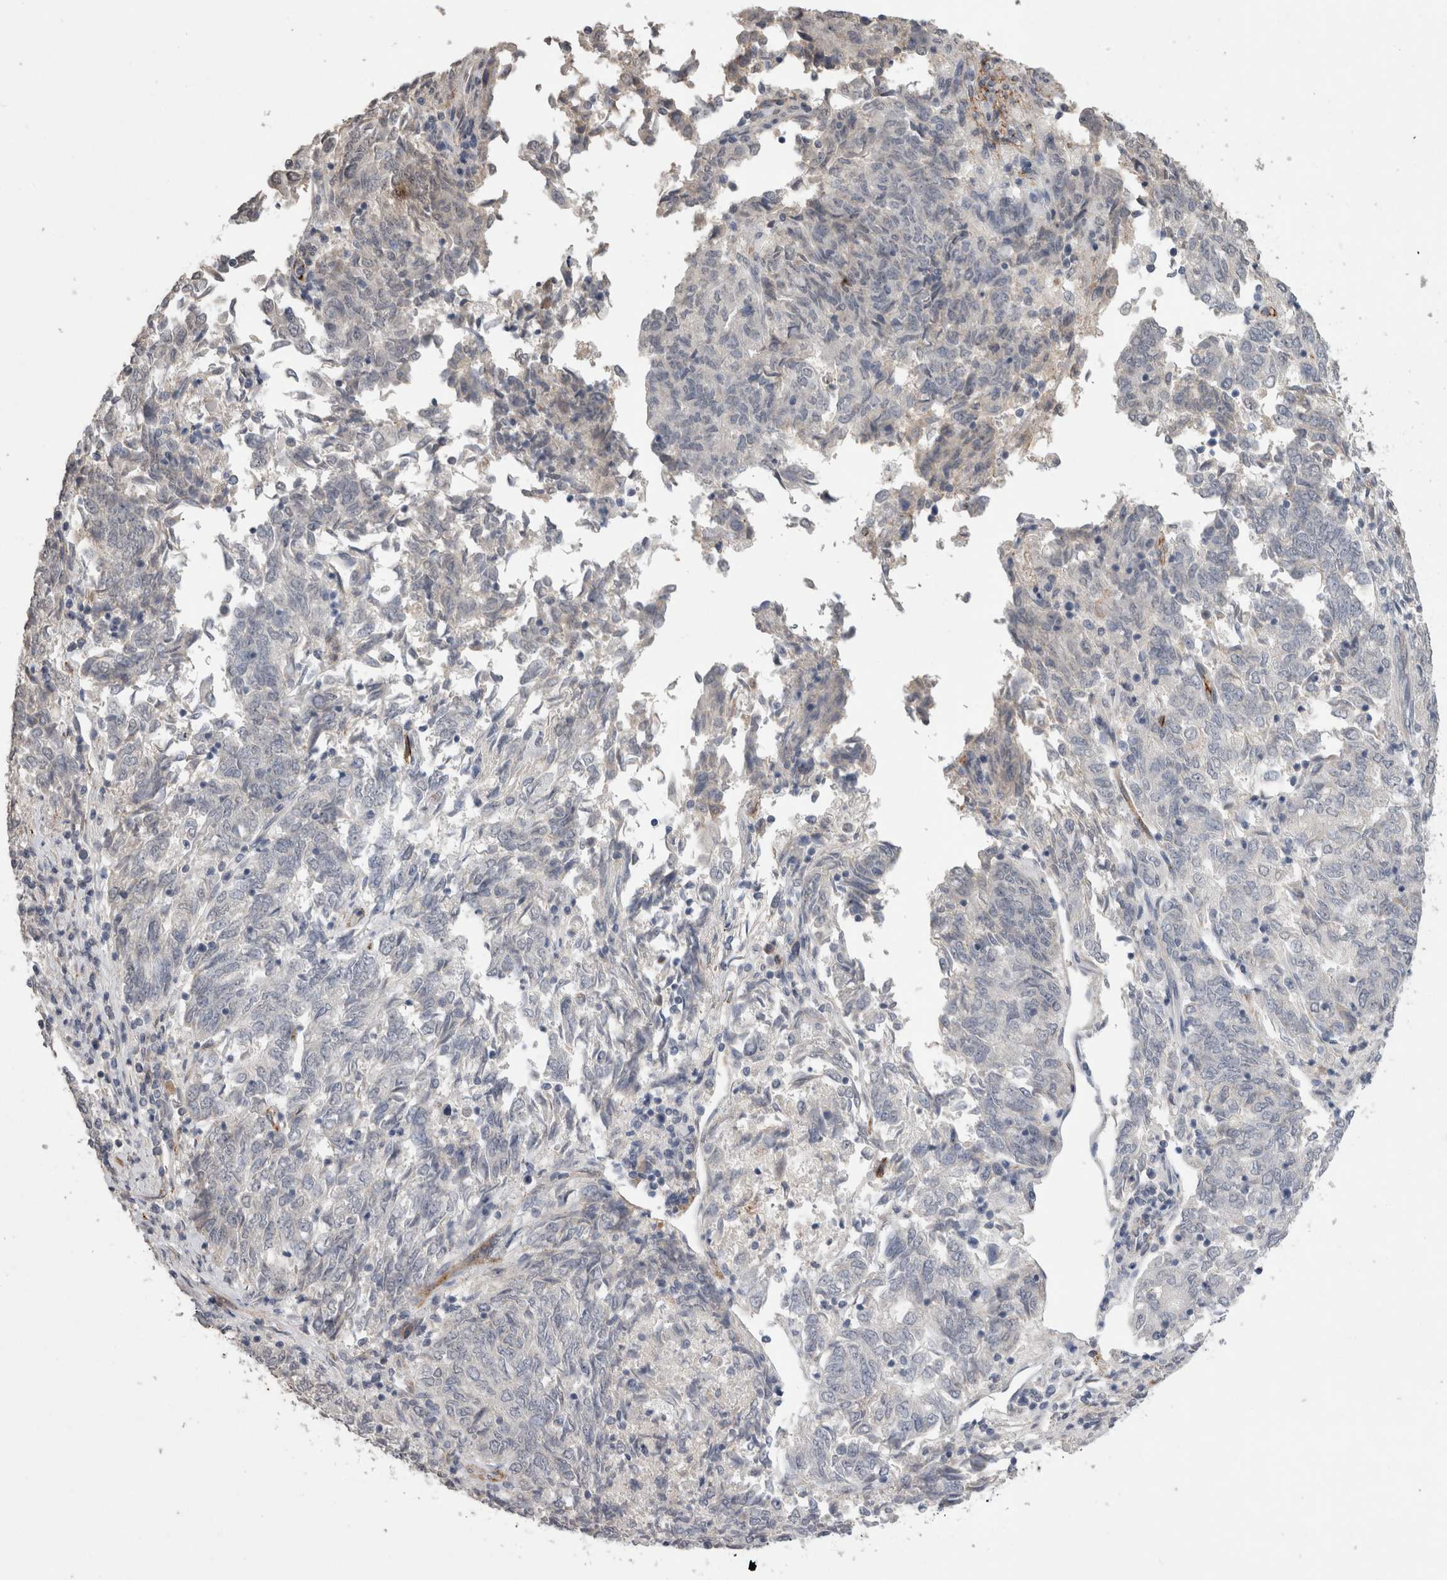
{"staining": {"intensity": "negative", "quantity": "none", "location": "none"}, "tissue": "endometrial cancer", "cell_type": "Tumor cells", "image_type": "cancer", "snomed": [{"axis": "morphology", "description": "Adenocarcinoma, NOS"}, {"axis": "topography", "description": "Endometrium"}], "caption": "Endometrial cancer was stained to show a protein in brown. There is no significant expression in tumor cells.", "gene": "CDH13", "patient": {"sex": "female", "age": 80}}